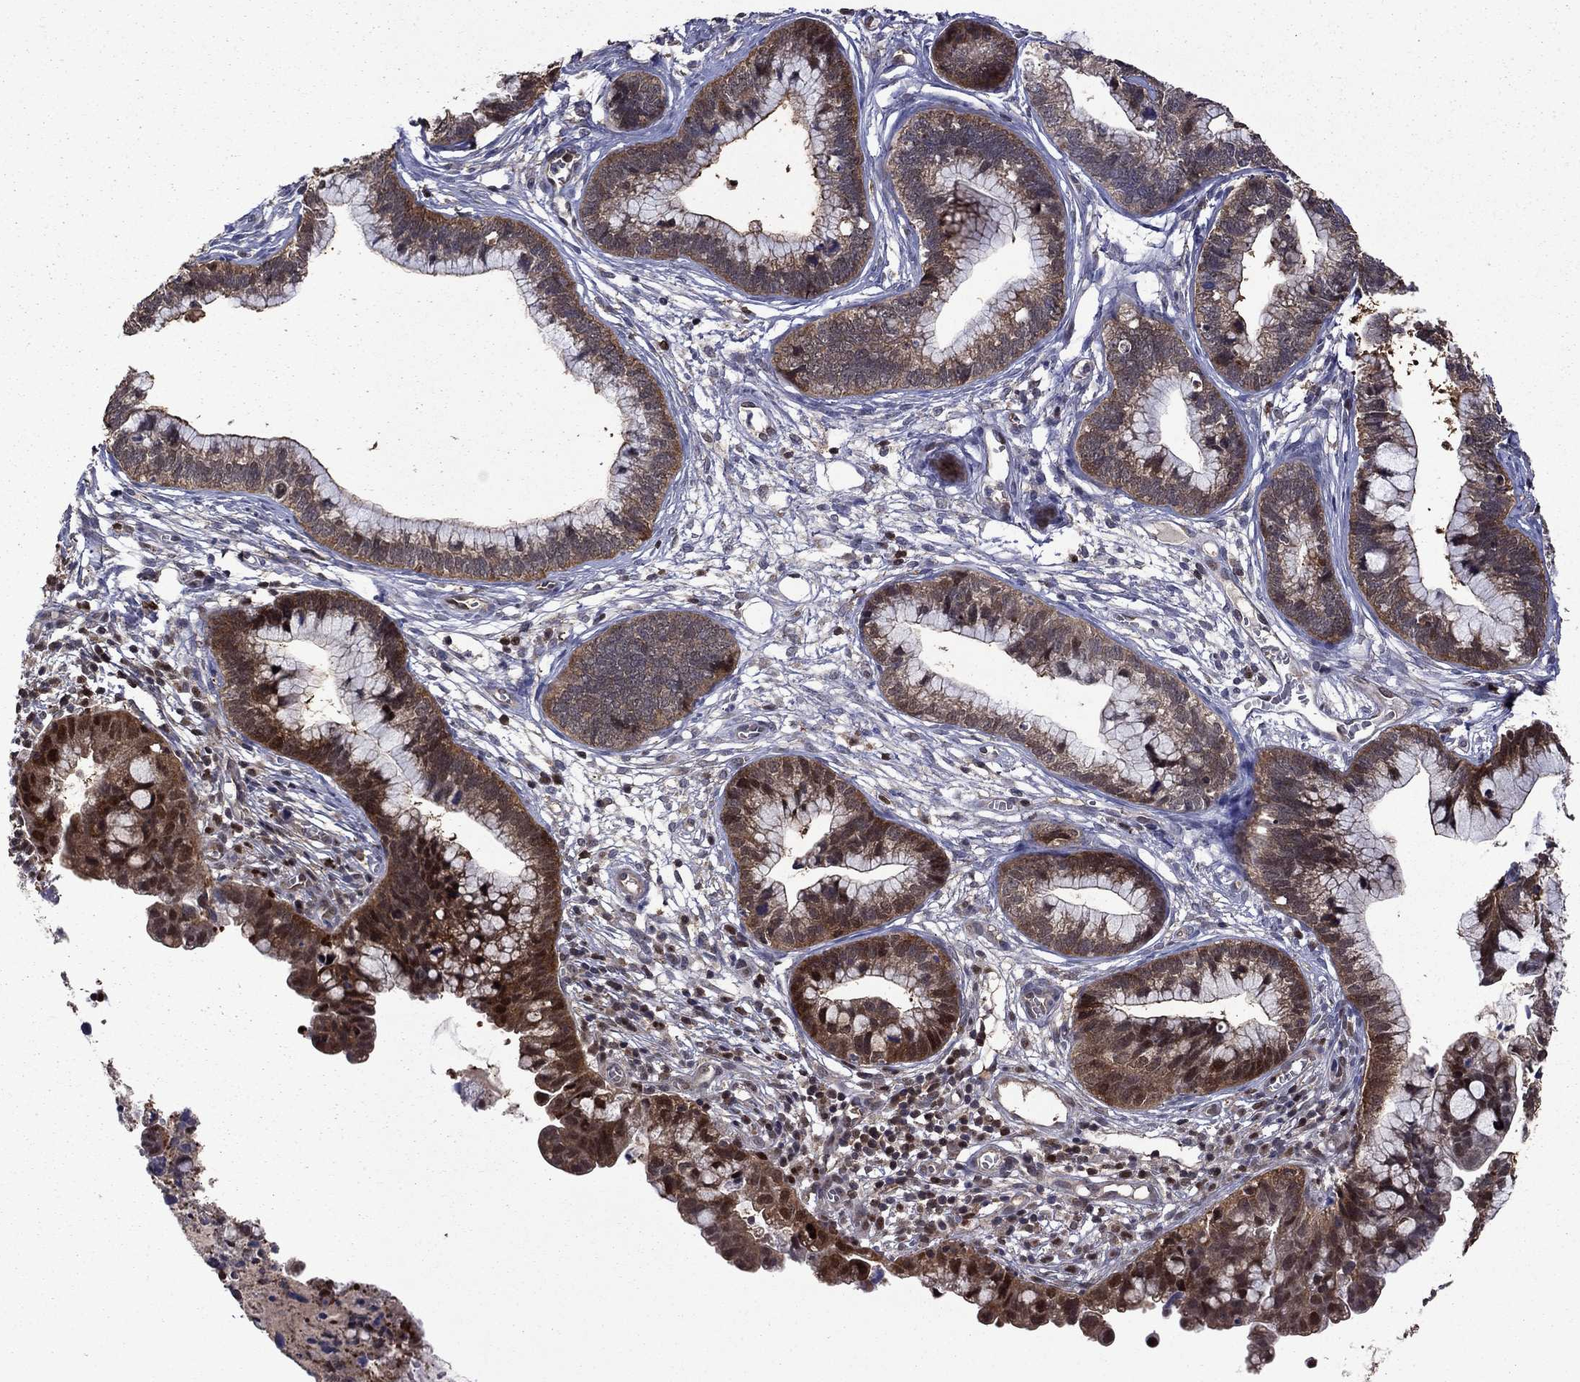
{"staining": {"intensity": "strong", "quantity": "<25%", "location": "cytoplasmic/membranous,nuclear"}, "tissue": "cervical cancer", "cell_type": "Tumor cells", "image_type": "cancer", "snomed": [{"axis": "morphology", "description": "Adenocarcinoma, NOS"}, {"axis": "topography", "description": "Cervix"}], "caption": "Human cervical cancer (adenocarcinoma) stained with a protein marker exhibits strong staining in tumor cells.", "gene": "APPBP2", "patient": {"sex": "female", "age": 44}}